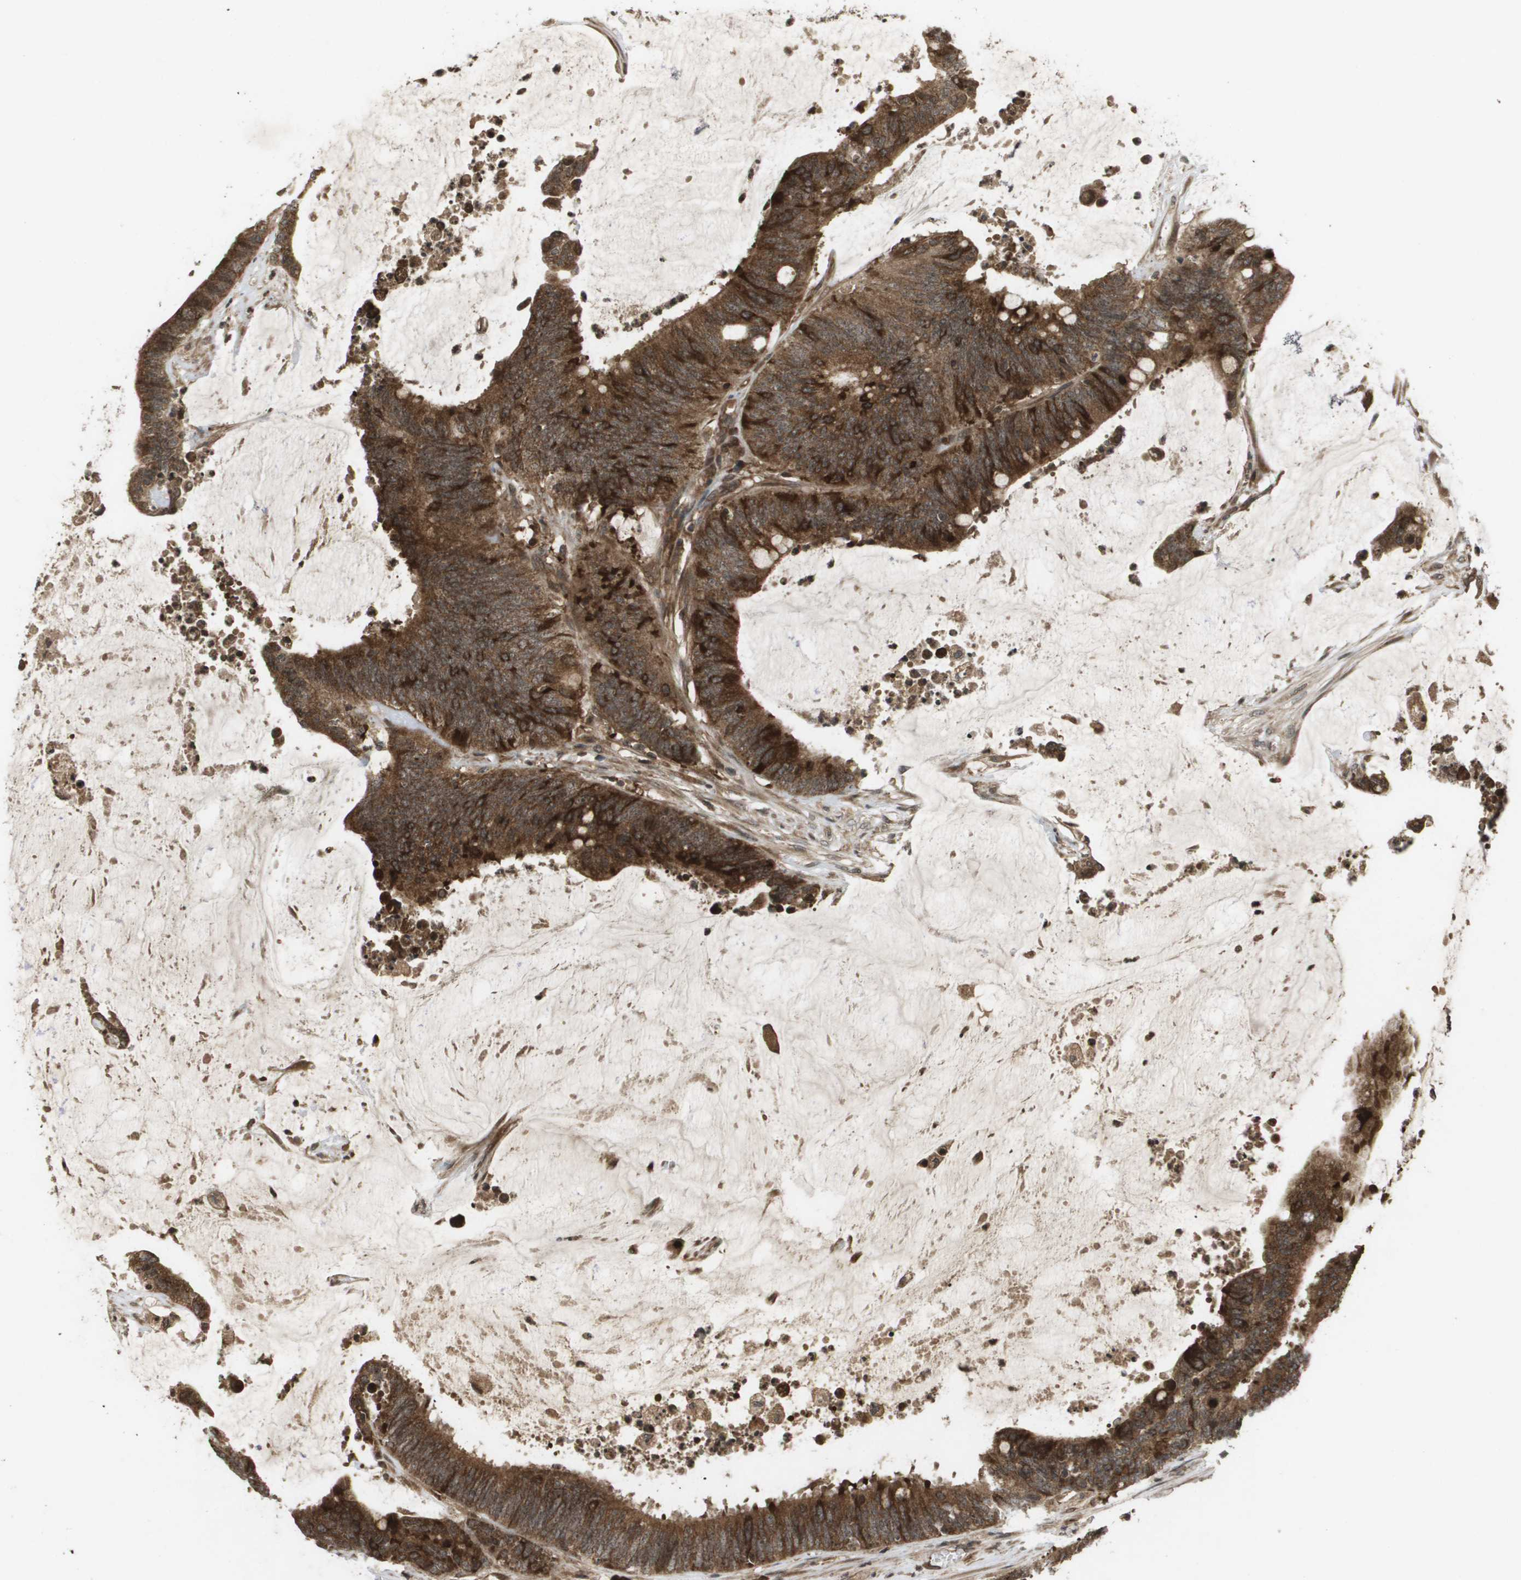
{"staining": {"intensity": "strong", "quantity": ">75%", "location": "cytoplasmic/membranous"}, "tissue": "colorectal cancer", "cell_type": "Tumor cells", "image_type": "cancer", "snomed": [{"axis": "morphology", "description": "Adenocarcinoma, NOS"}, {"axis": "topography", "description": "Rectum"}], "caption": "High-magnification brightfield microscopy of colorectal cancer (adenocarcinoma) stained with DAB (3,3'-diaminobenzidine) (brown) and counterstained with hematoxylin (blue). tumor cells exhibit strong cytoplasmic/membranous staining is present in about>75% of cells. The protein is shown in brown color, while the nuclei are stained blue.", "gene": "KIF11", "patient": {"sex": "female", "age": 66}}